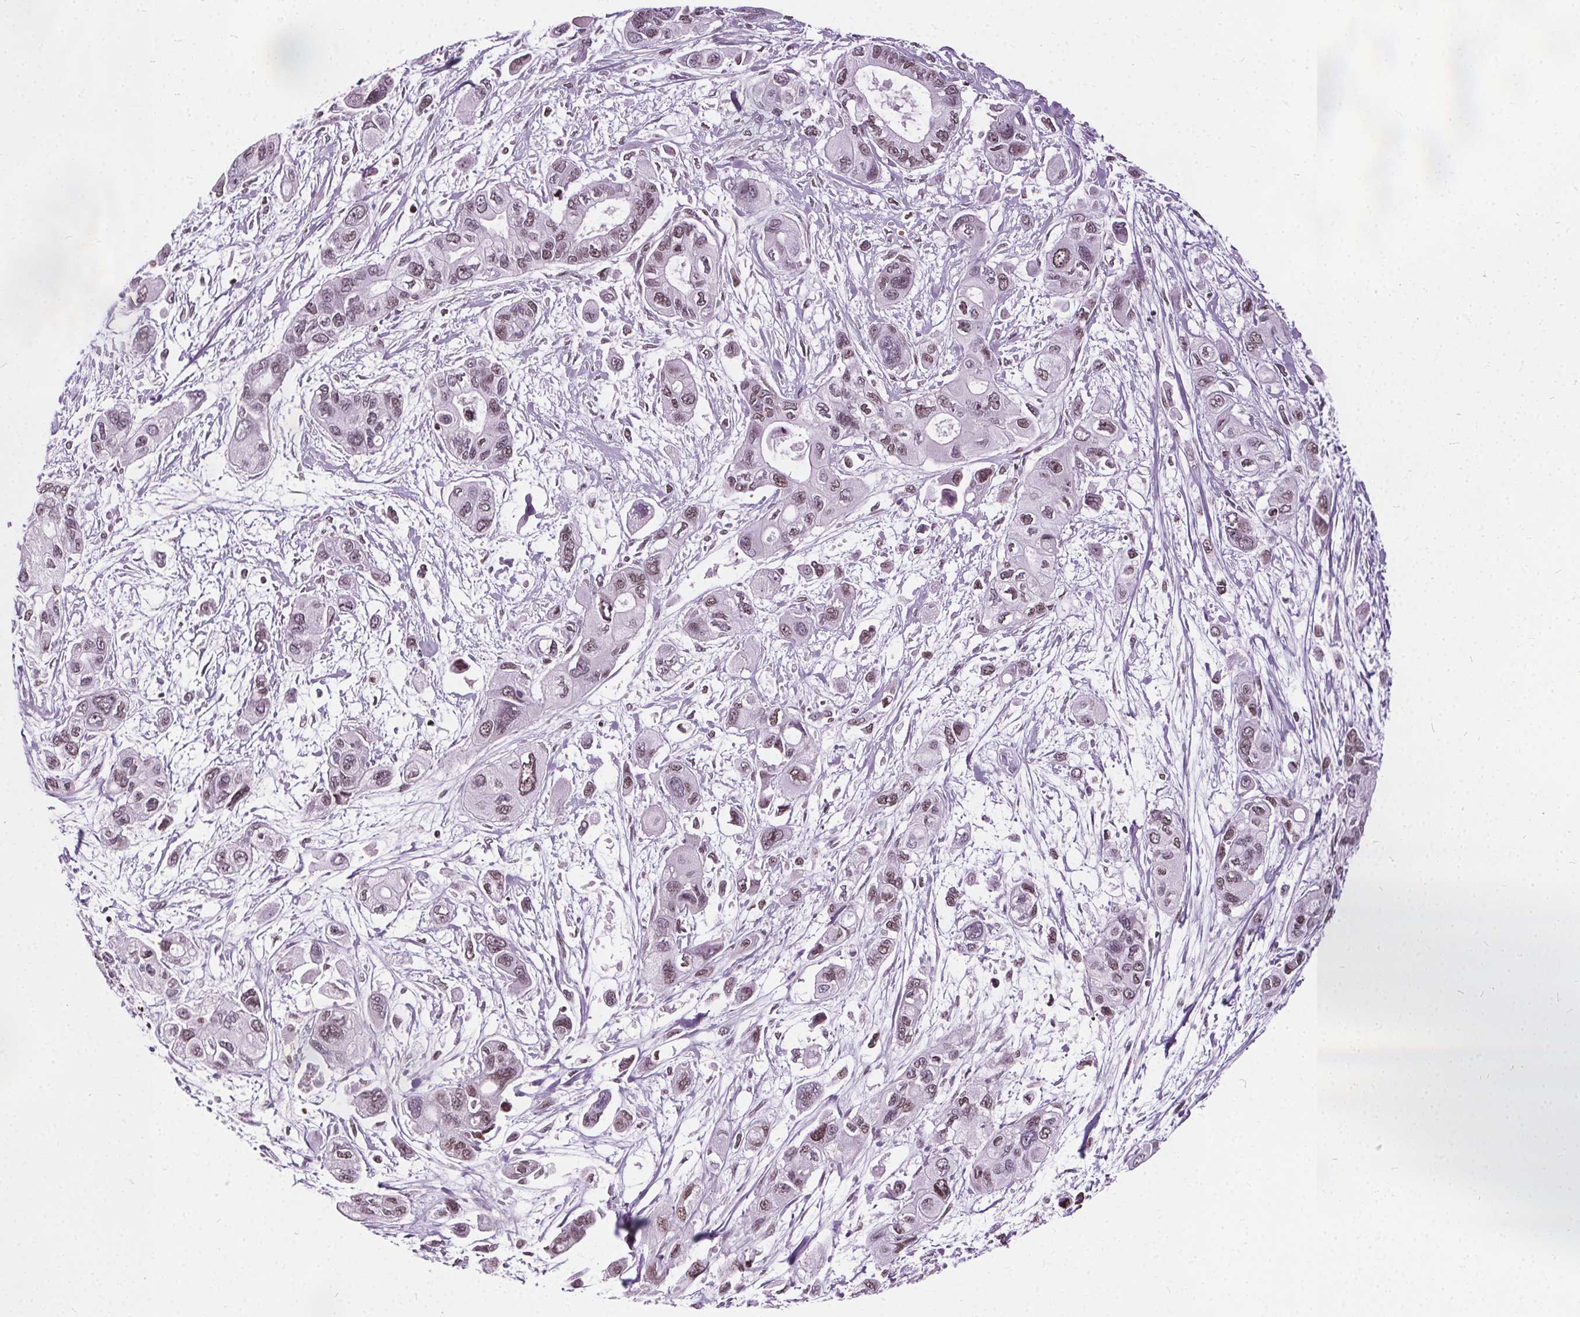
{"staining": {"intensity": "weak", "quantity": ">75%", "location": "nuclear"}, "tissue": "pancreatic cancer", "cell_type": "Tumor cells", "image_type": "cancer", "snomed": [{"axis": "morphology", "description": "Adenocarcinoma, NOS"}, {"axis": "topography", "description": "Pancreas"}], "caption": "Weak nuclear protein expression is identified in approximately >75% of tumor cells in pancreatic adenocarcinoma. Nuclei are stained in blue.", "gene": "ISLR2", "patient": {"sex": "female", "age": 47}}